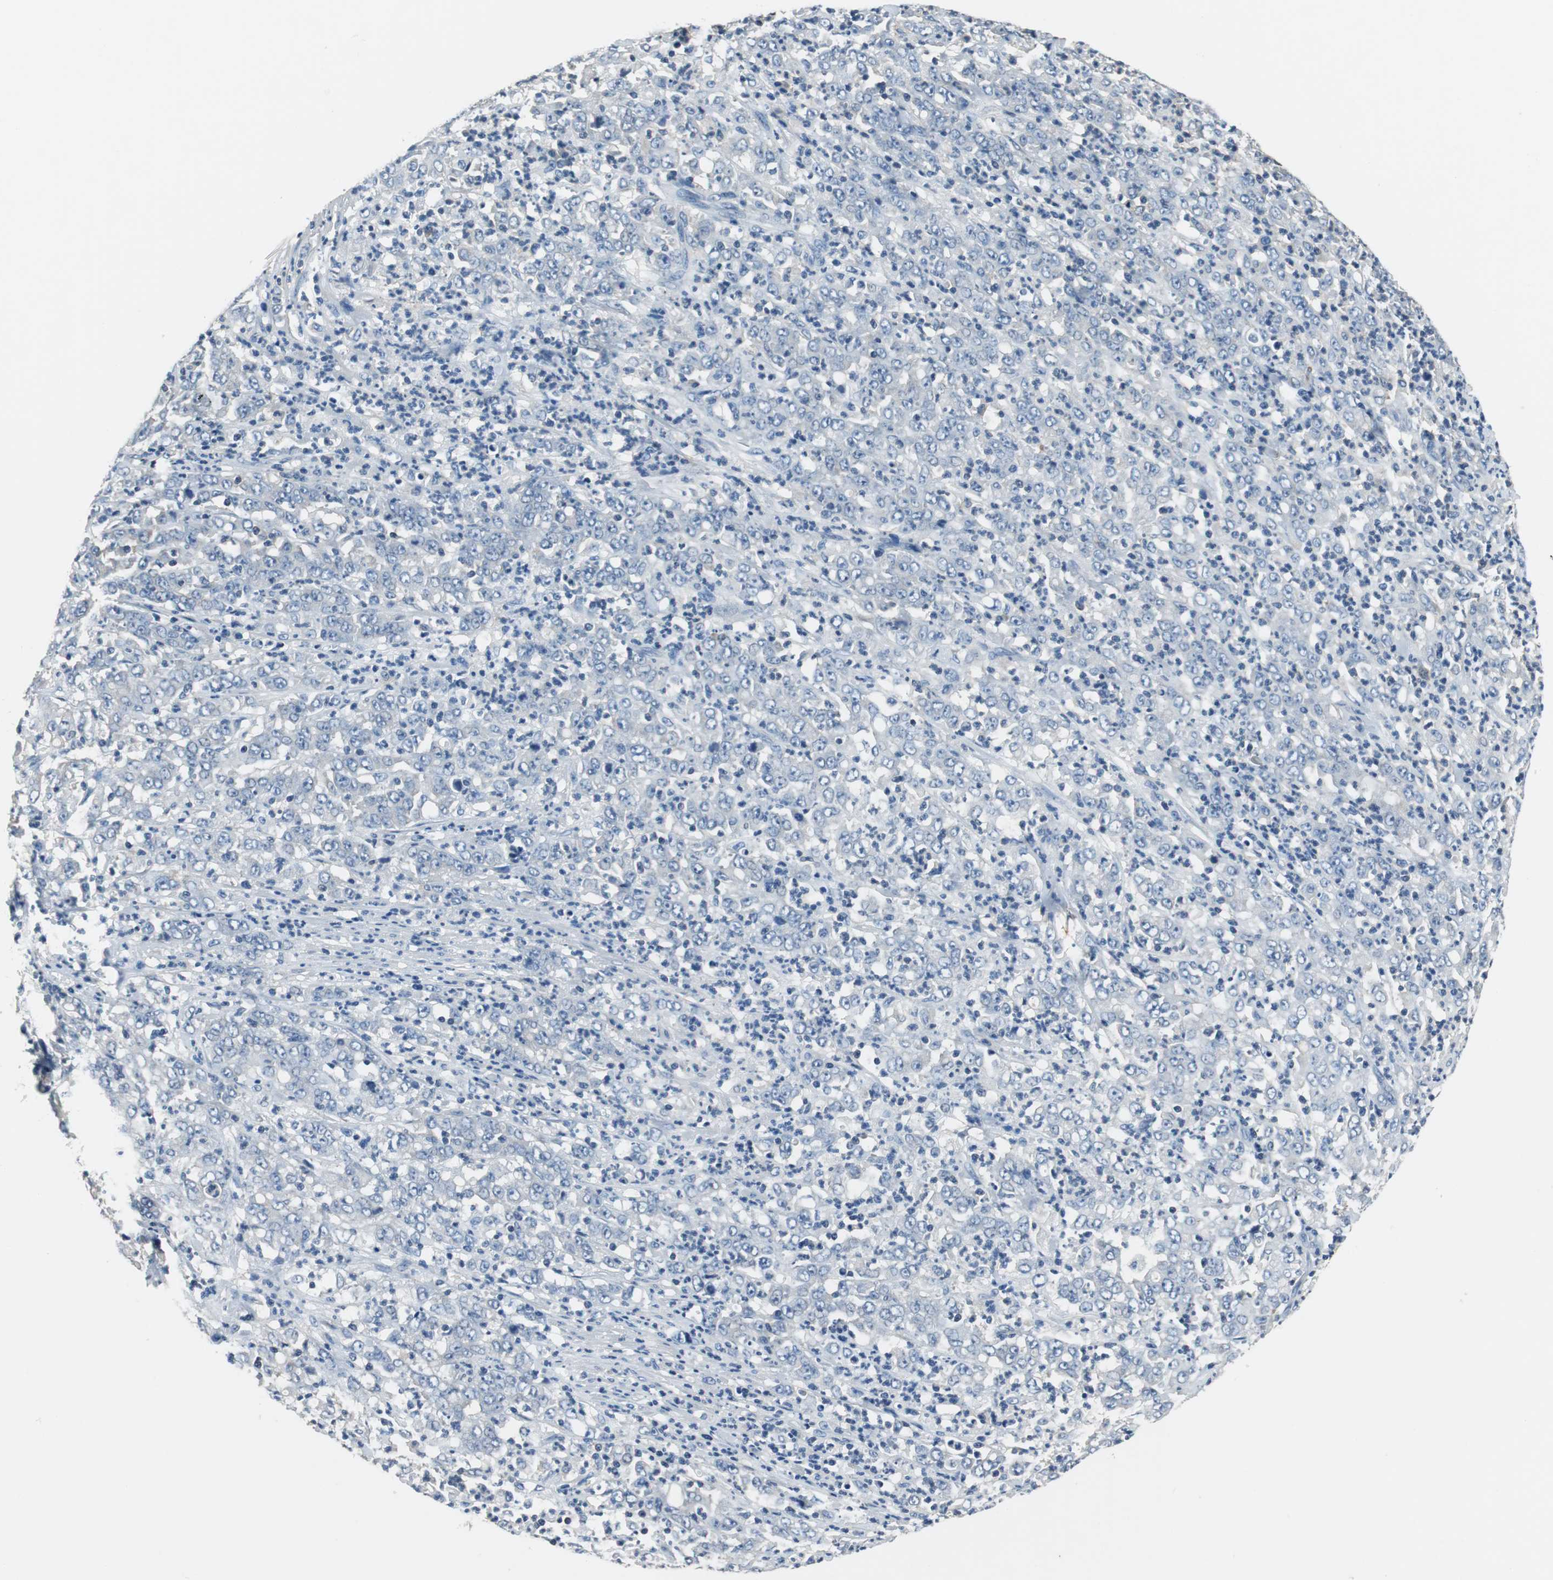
{"staining": {"intensity": "negative", "quantity": "none", "location": "none"}, "tissue": "stomach cancer", "cell_type": "Tumor cells", "image_type": "cancer", "snomed": [{"axis": "morphology", "description": "Adenocarcinoma, NOS"}, {"axis": "topography", "description": "Stomach, lower"}], "caption": "The micrograph displays no staining of tumor cells in adenocarcinoma (stomach).", "gene": "PRKCA", "patient": {"sex": "female", "age": 71}}